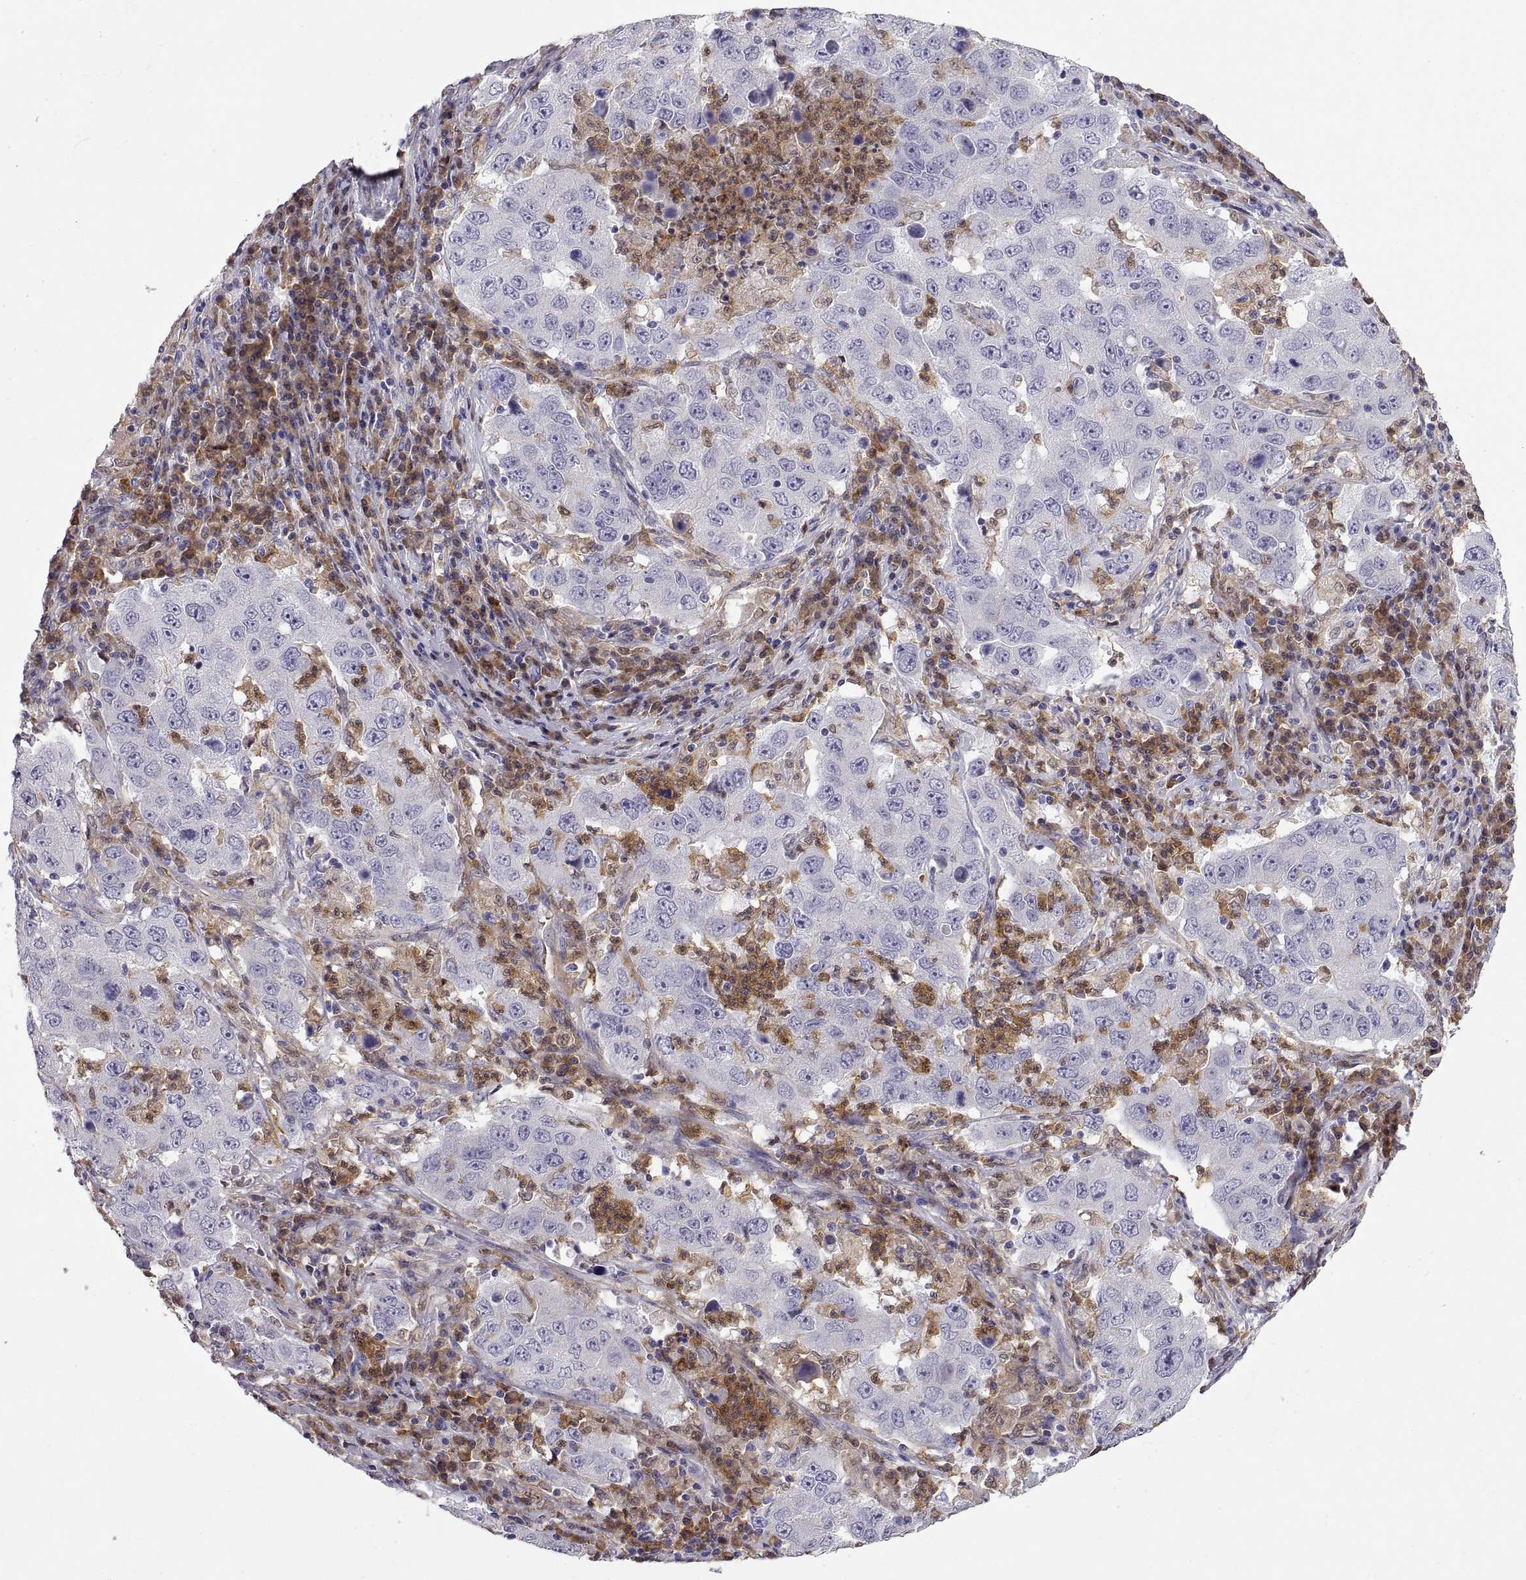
{"staining": {"intensity": "negative", "quantity": "none", "location": "none"}, "tissue": "lung cancer", "cell_type": "Tumor cells", "image_type": "cancer", "snomed": [{"axis": "morphology", "description": "Adenocarcinoma, NOS"}, {"axis": "topography", "description": "Lung"}], "caption": "The histopathology image displays no staining of tumor cells in lung adenocarcinoma.", "gene": "DOK3", "patient": {"sex": "male", "age": 73}}